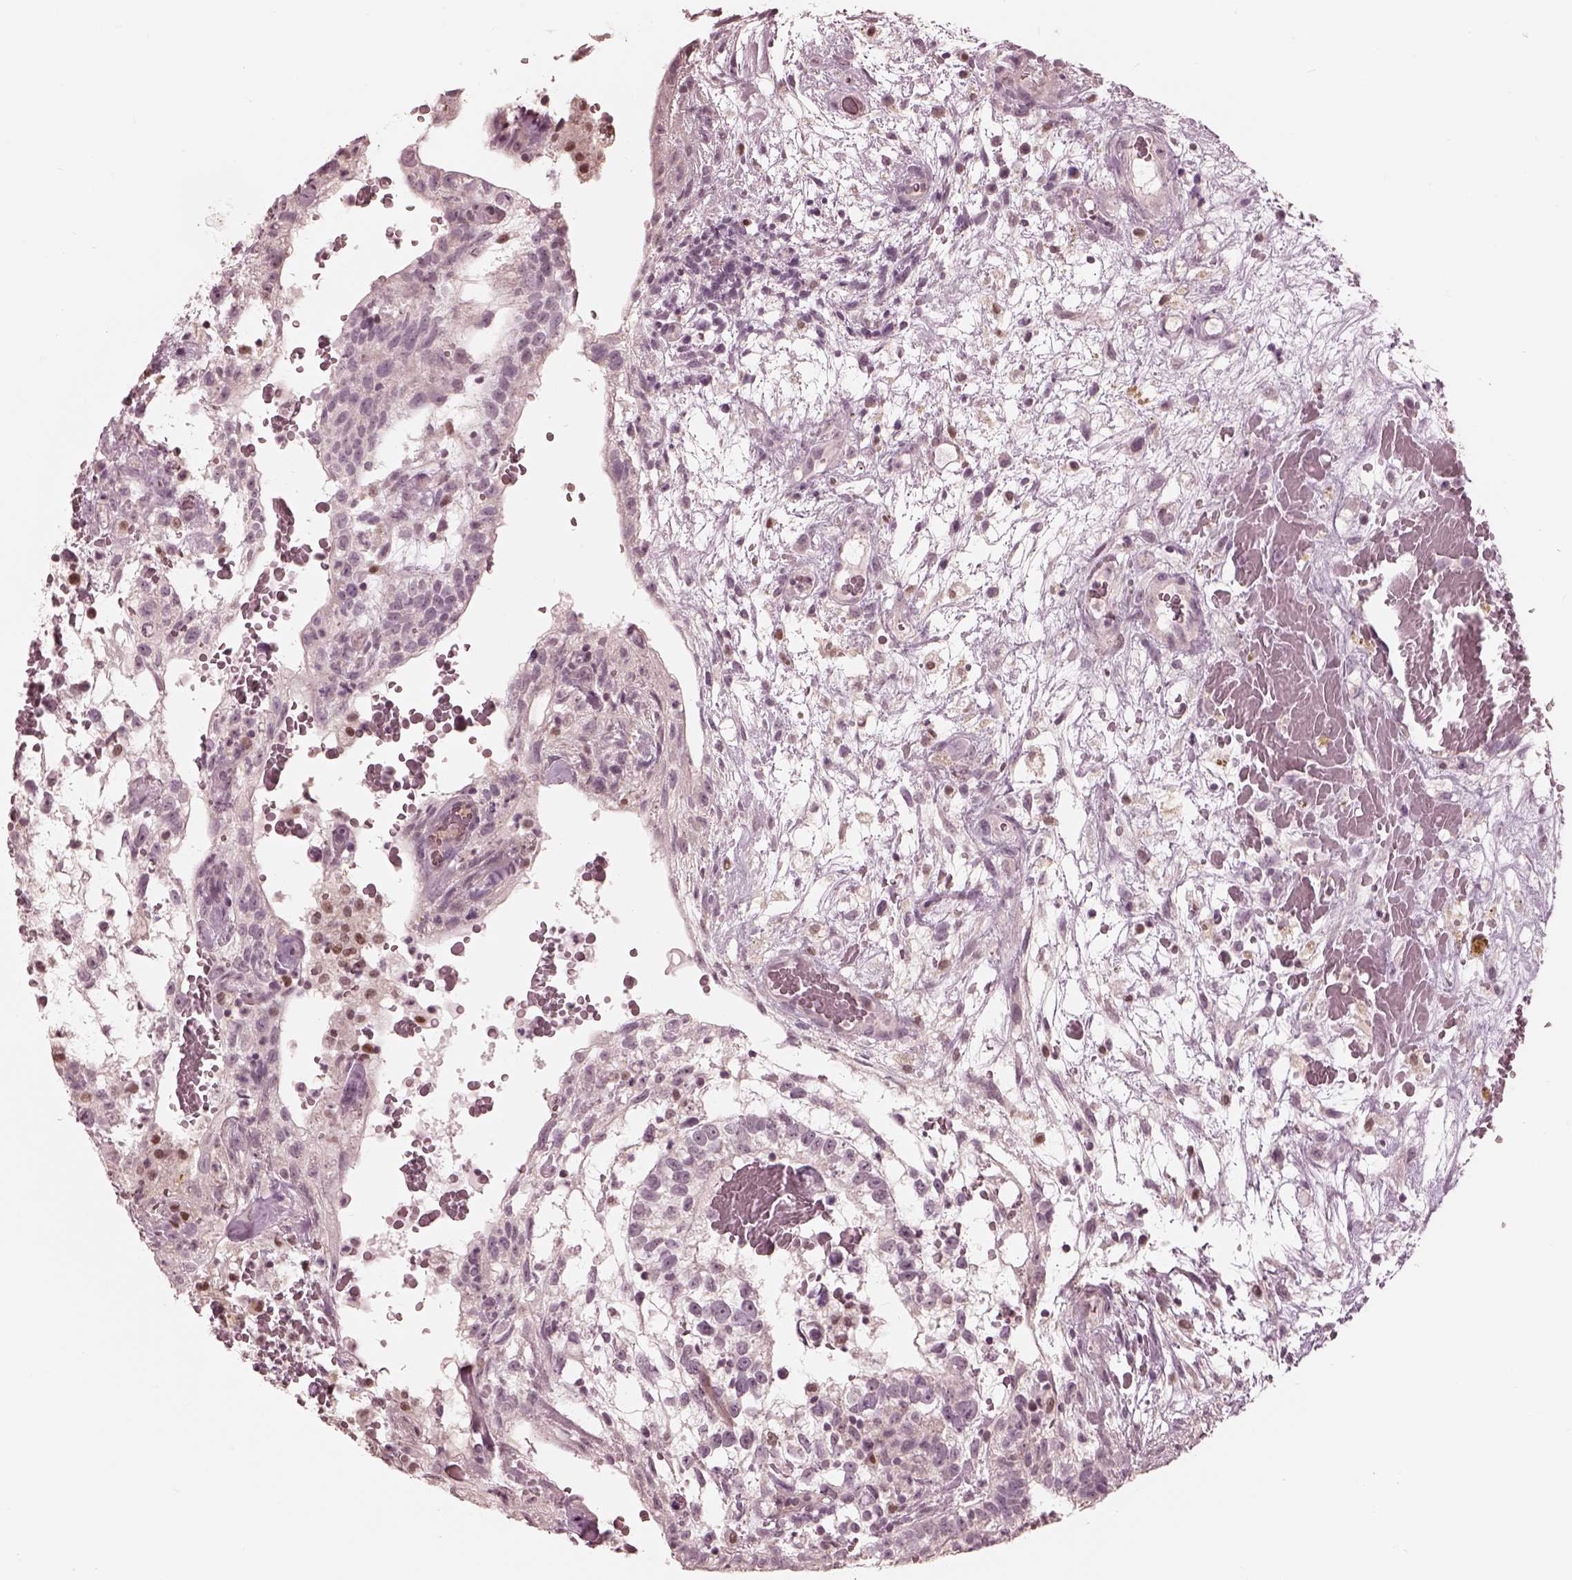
{"staining": {"intensity": "negative", "quantity": "none", "location": "none"}, "tissue": "testis cancer", "cell_type": "Tumor cells", "image_type": "cancer", "snomed": [{"axis": "morphology", "description": "Normal tissue, NOS"}, {"axis": "morphology", "description": "Carcinoma, Embryonal, NOS"}, {"axis": "topography", "description": "Testis"}], "caption": "DAB (3,3'-diaminobenzidine) immunohistochemical staining of human testis embryonal carcinoma displays no significant positivity in tumor cells. (Immunohistochemistry, brightfield microscopy, high magnification).", "gene": "IQCG", "patient": {"sex": "male", "age": 32}}